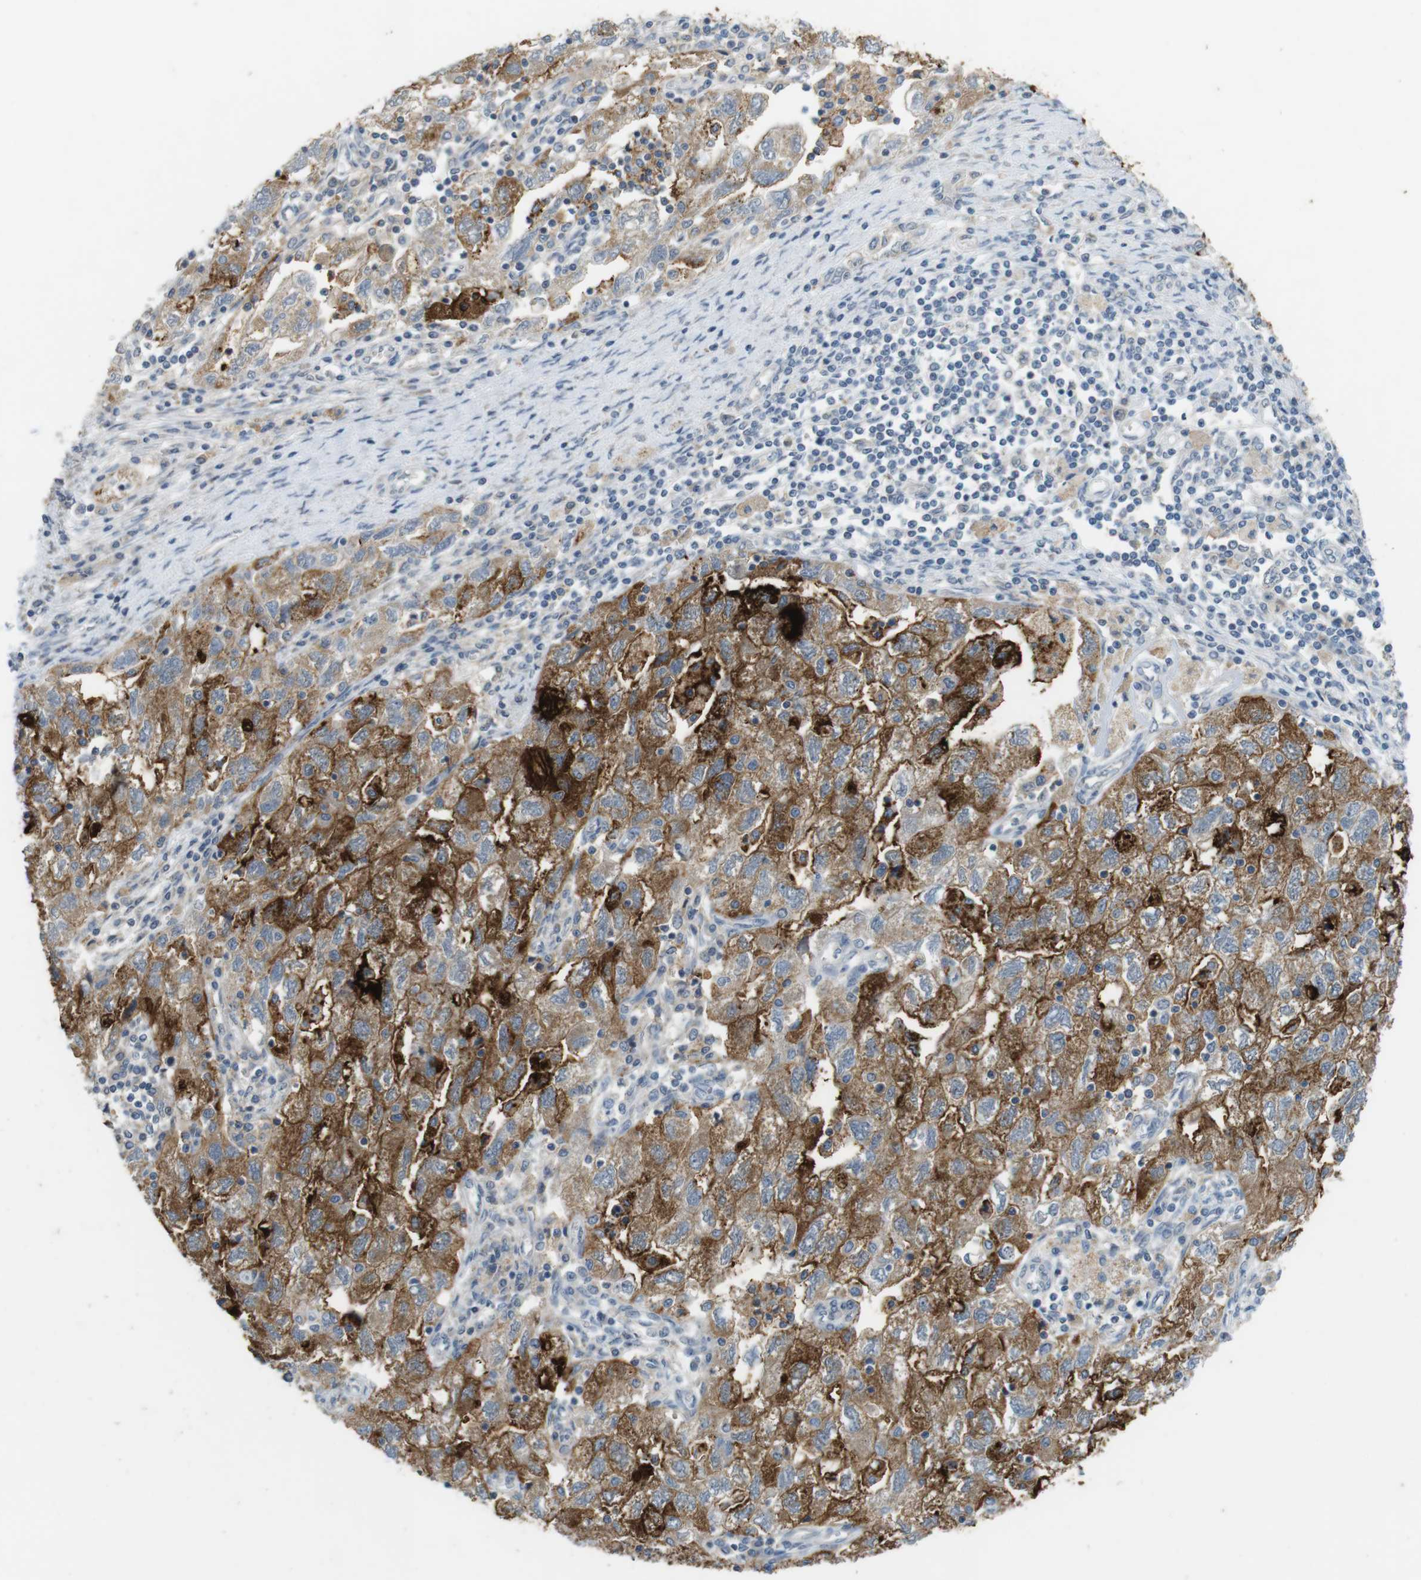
{"staining": {"intensity": "strong", "quantity": "25%-75%", "location": "cytoplasmic/membranous"}, "tissue": "ovarian cancer", "cell_type": "Tumor cells", "image_type": "cancer", "snomed": [{"axis": "morphology", "description": "Carcinoma, NOS"}, {"axis": "morphology", "description": "Cystadenocarcinoma, serous, NOS"}, {"axis": "topography", "description": "Ovary"}], "caption": "Tumor cells reveal high levels of strong cytoplasmic/membranous expression in about 25%-75% of cells in ovarian carcinoma.", "gene": "MUC5B", "patient": {"sex": "female", "age": 69}}